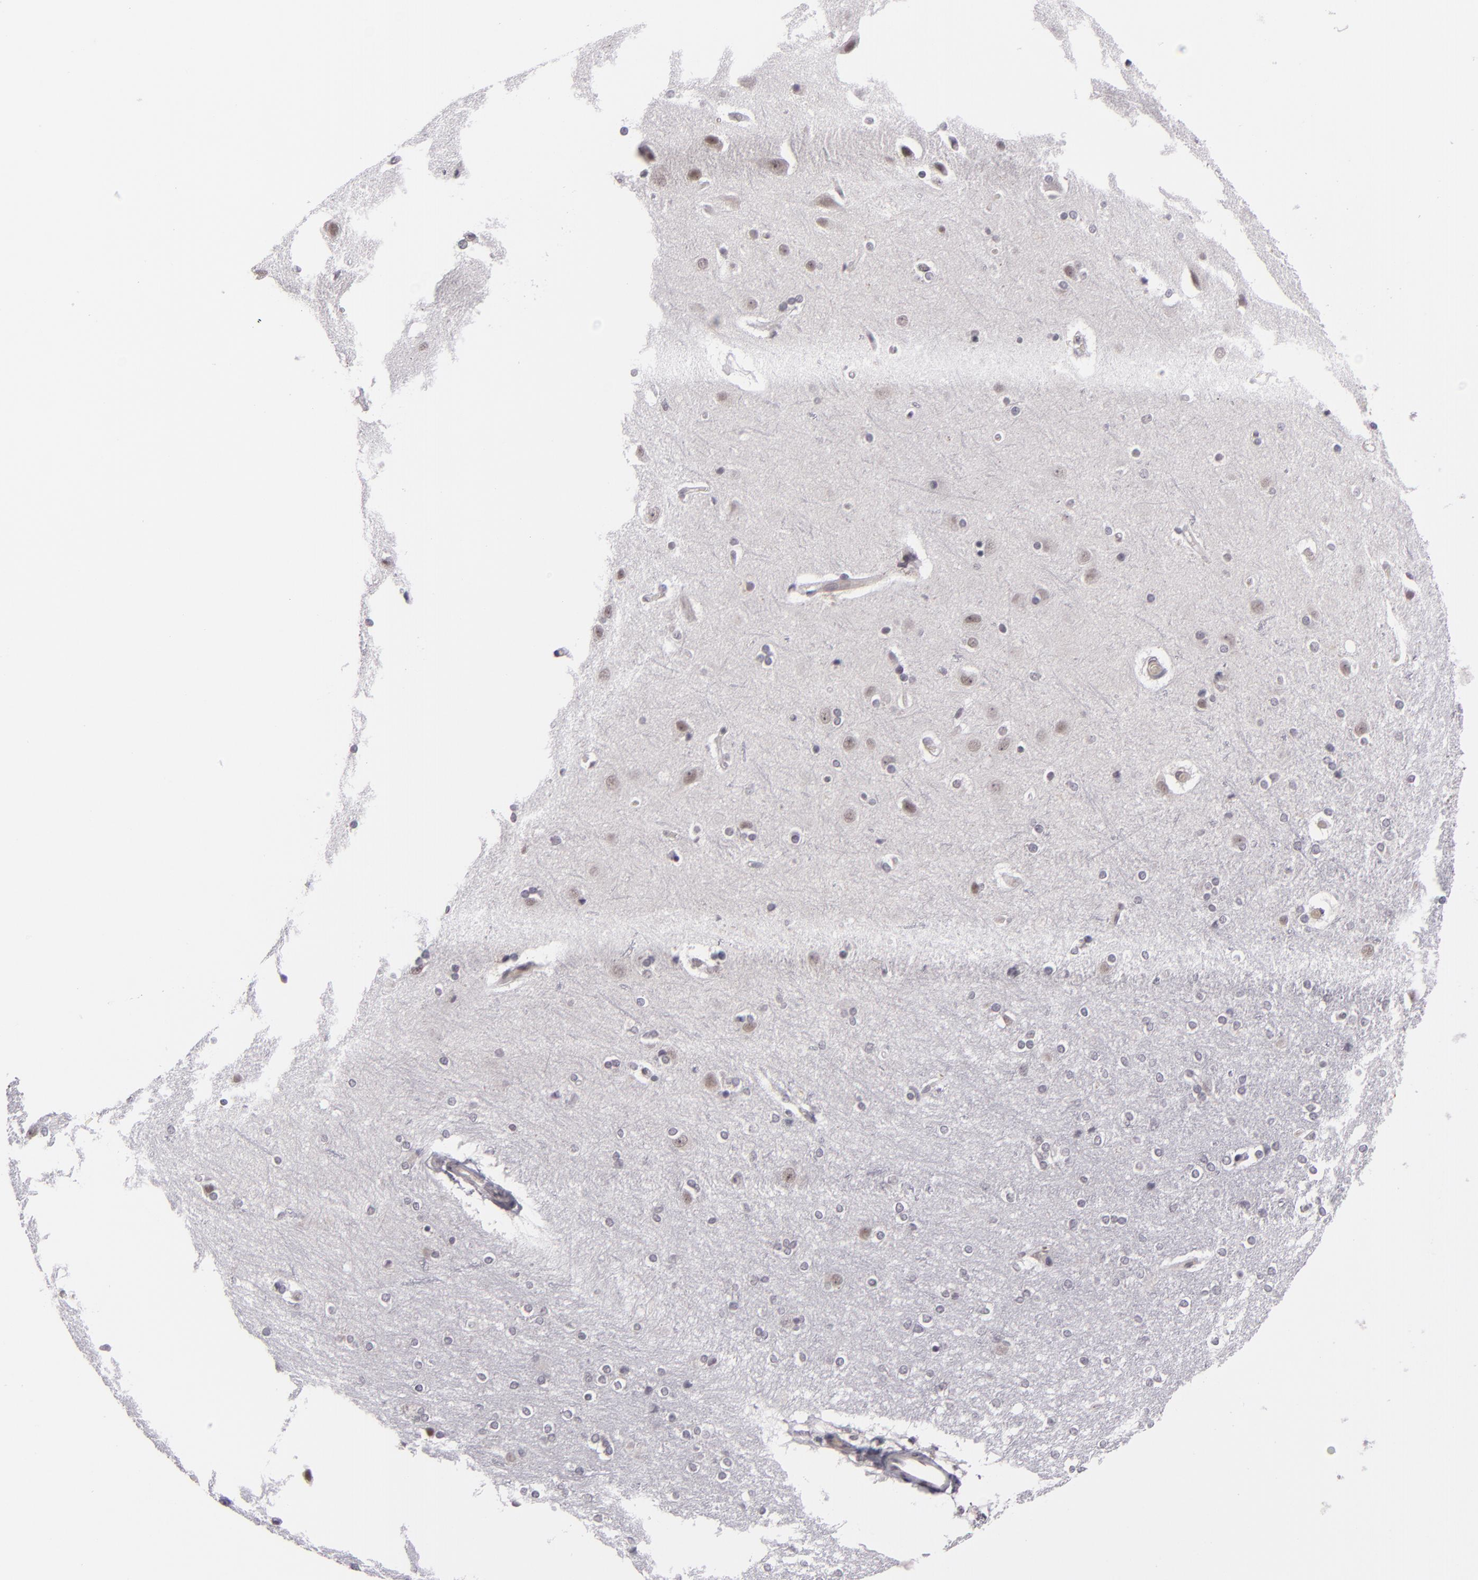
{"staining": {"intensity": "negative", "quantity": "none", "location": "none"}, "tissue": "cerebral cortex", "cell_type": "Endothelial cells", "image_type": "normal", "snomed": [{"axis": "morphology", "description": "Normal tissue, NOS"}, {"axis": "topography", "description": "Cerebral cortex"}], "caption": "A high-resolution histopathology image shows IHC staining of unremarkable cerebral cortex, which exhibits no significant expression in endothelial cells. (Immunohistochemistry, brightfield microscopy, high magnification).", "gene": "ZNF205", "patient": {"sex": "female", "age": 54}}